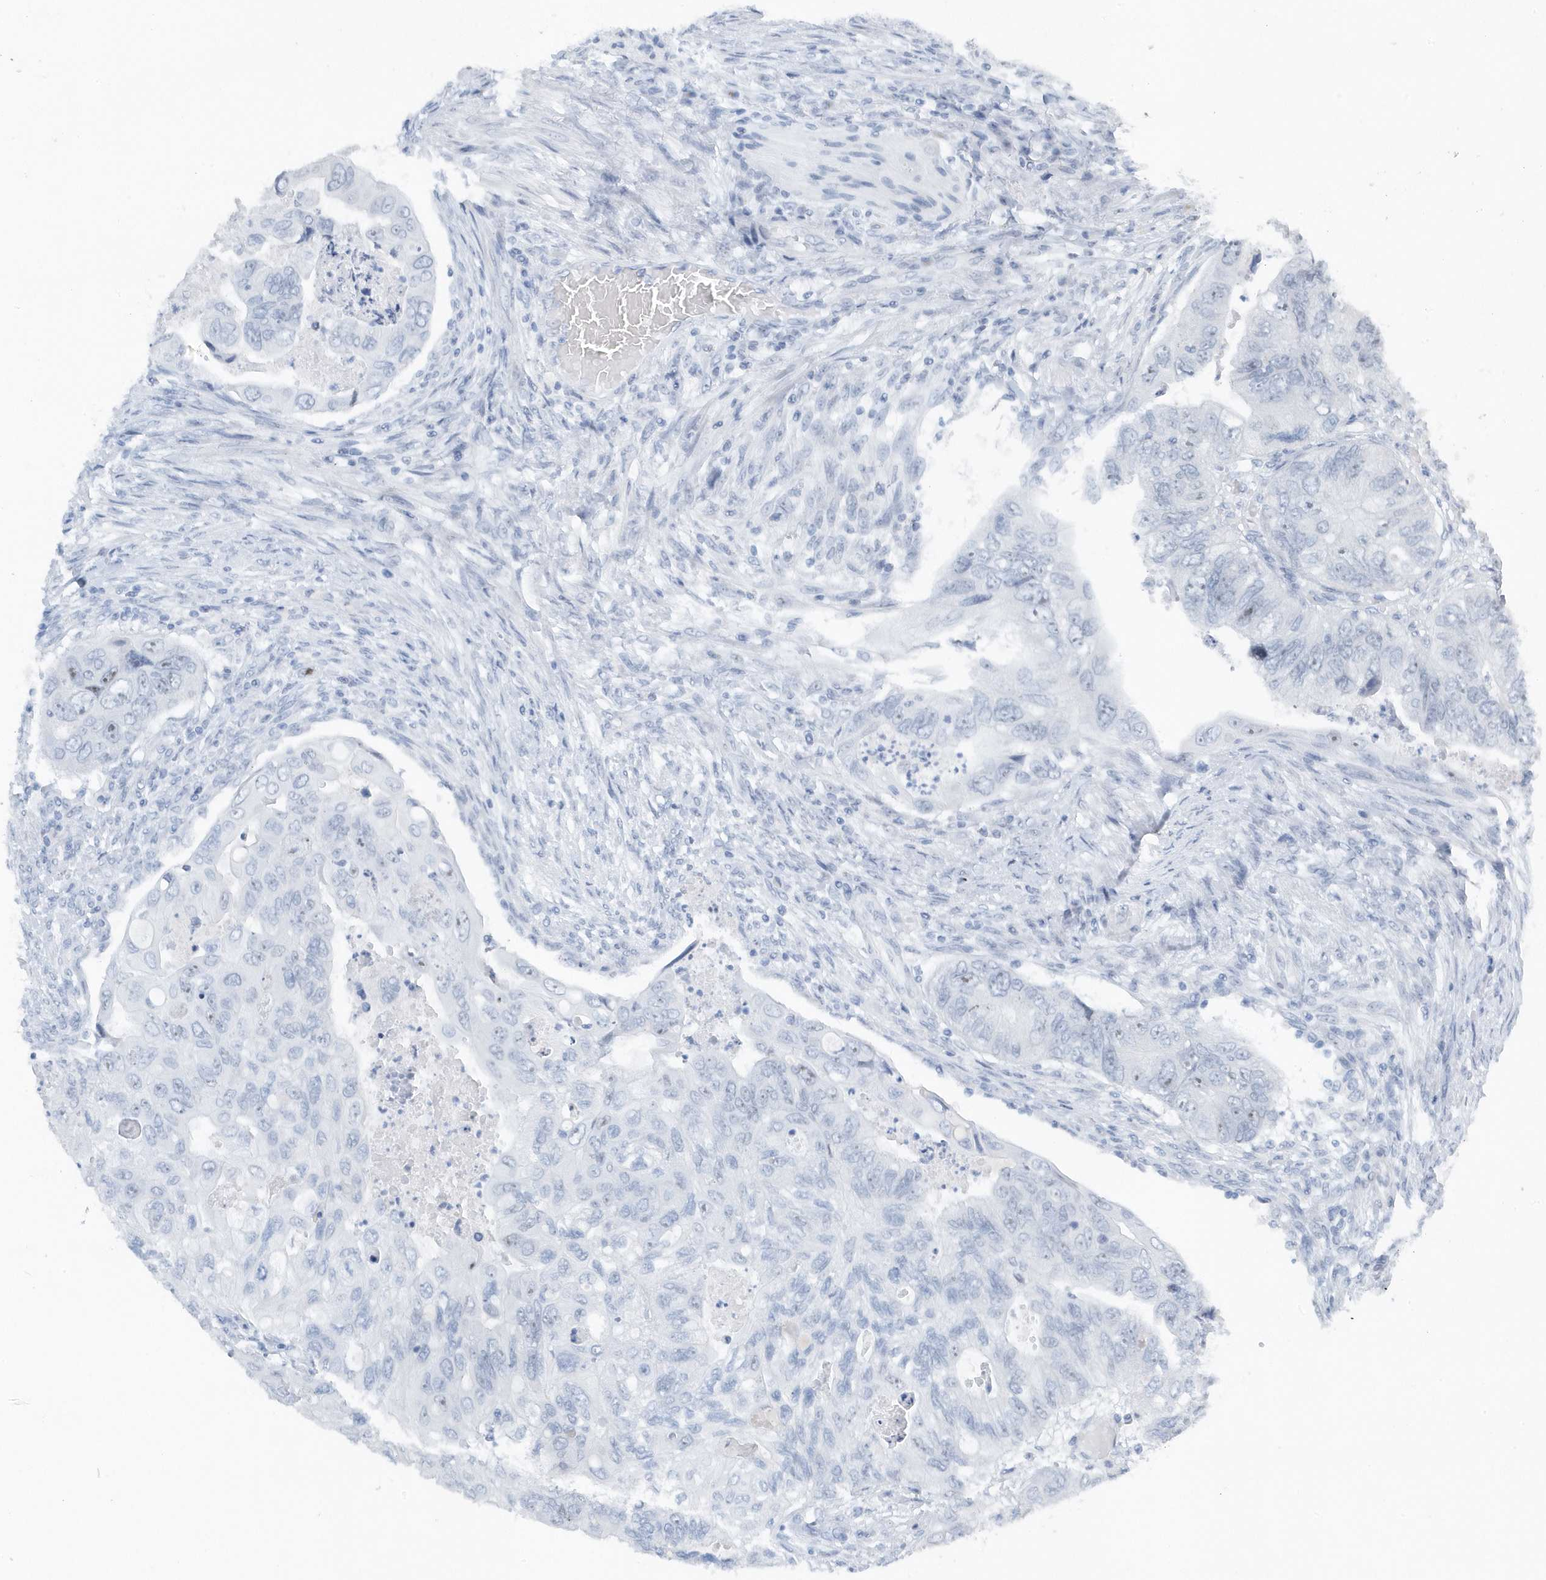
{"staining": {"intensity": "negative", "quantity": "none", "location": "none"}, "tissue": "colorectal cancer", "cell_type": "Tumor cells", "image_type": "cancer", "snomed": [{"axis": "morphology", "description": "Adenocarcinoma, NOS"}, {"axis": "topography", "description": "Rectum"}], "caption": "A high-resolution image shows immunohistochemistry (IHC) staining of colorectal cancer (adenocarcinoma), which exhibits no significant expression in tumor cells.", "gene": "RPF2", "patient": {"sex": "male", "age": 63}}